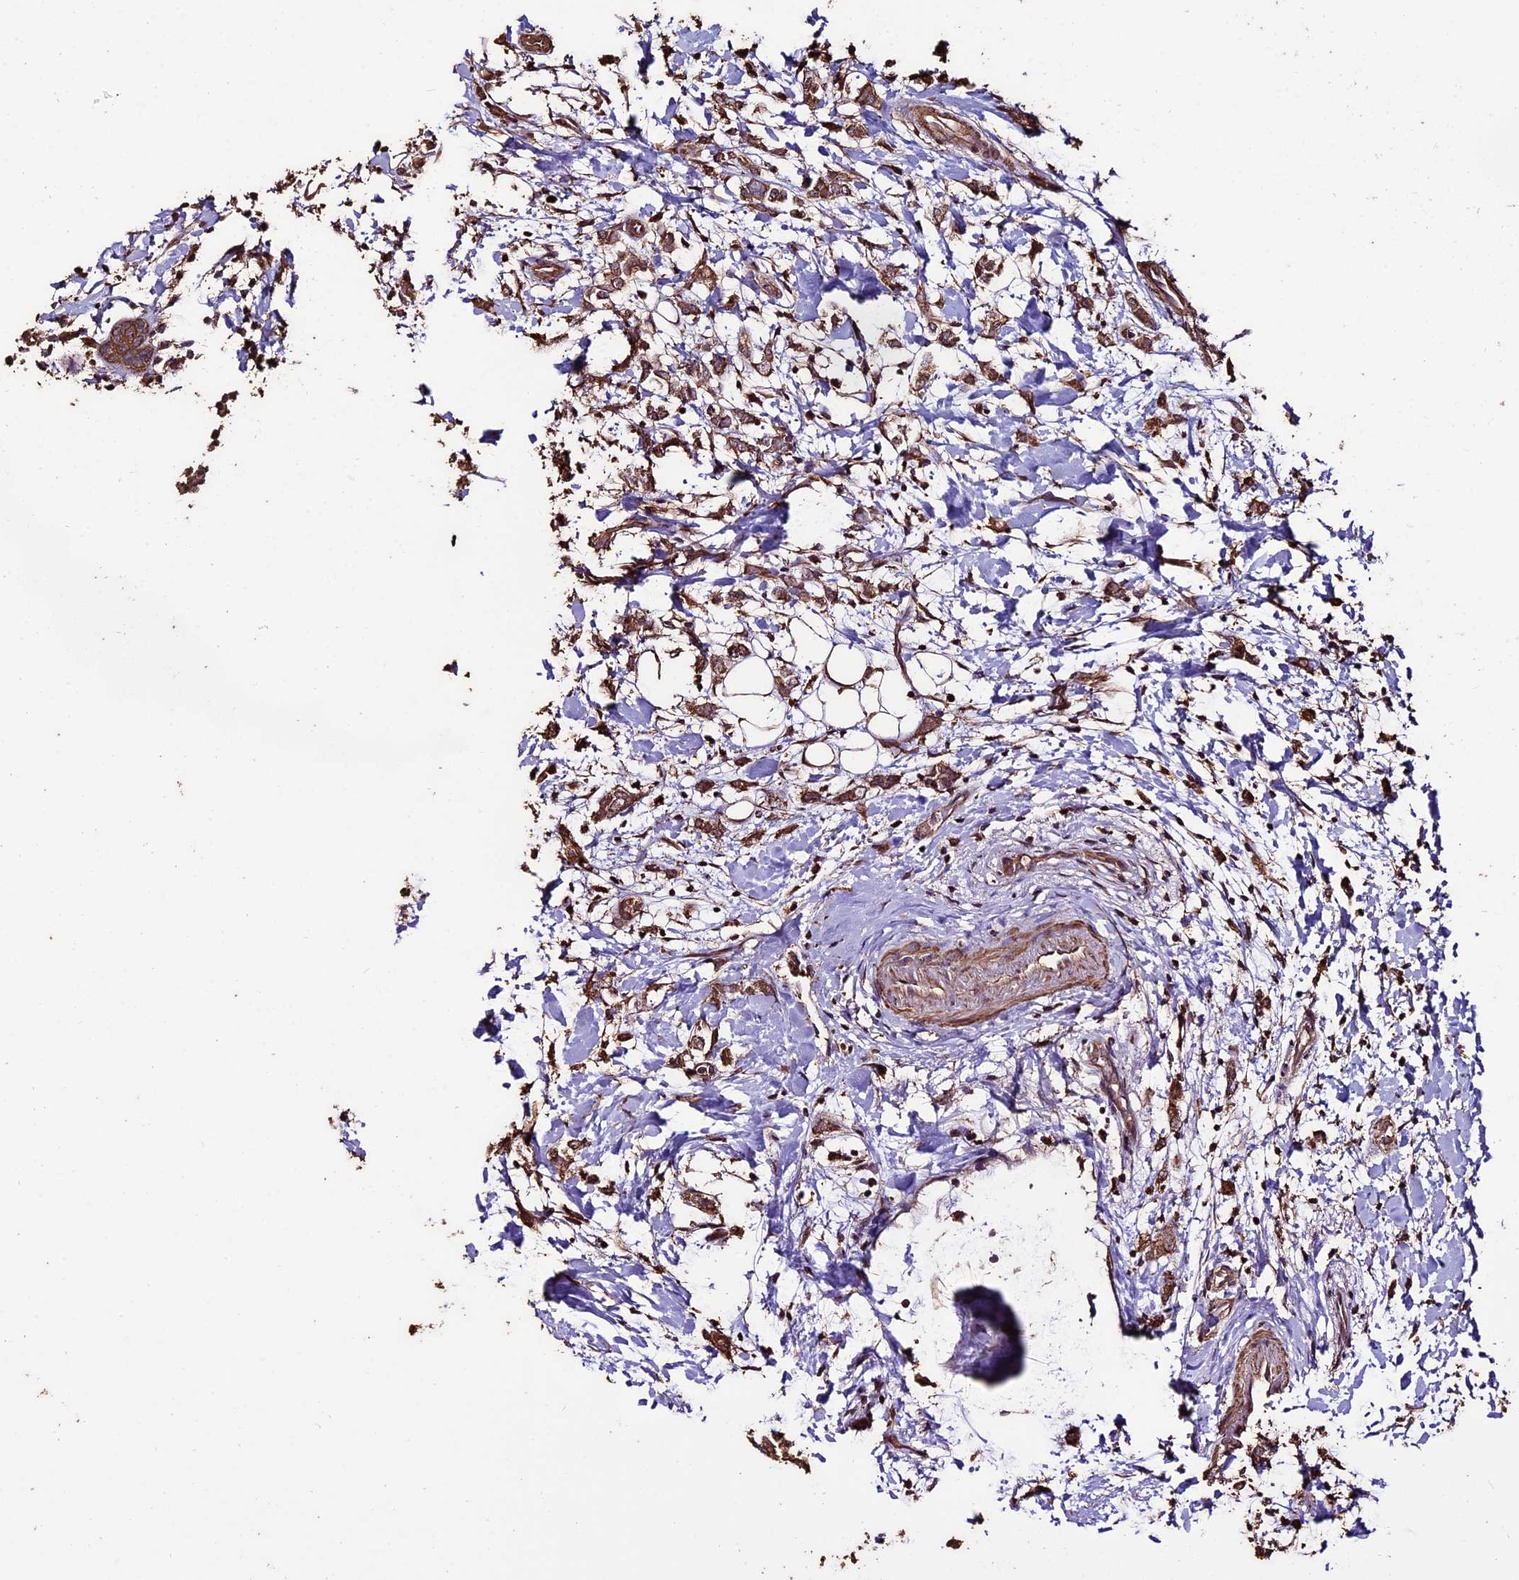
{"staining": {"intensity": "moderate", "quantity": ">75%", "location": "cytoplasmic/membranous"}, "tissue": "breast cancer", "cell_type": "Tumor cells", "image_type": "cancer", "snomed": [{"axis": "morphology", "description": "Normal tissue, NOS"}, {"axis": "morphology", "description": "Lobular carcinoma"}, {"axis": "topography", "description": "Breast"}], "caption": "This histopathology image demonstrates immunohistochemistry (IHC) staining of human breast lobular carcinoma, with medium moderate cytoplasmic/membranous expression in about >75% of tumor cells.", "gene": "PGPEP1L", "patient": {"sex": "female", "age": 47}}